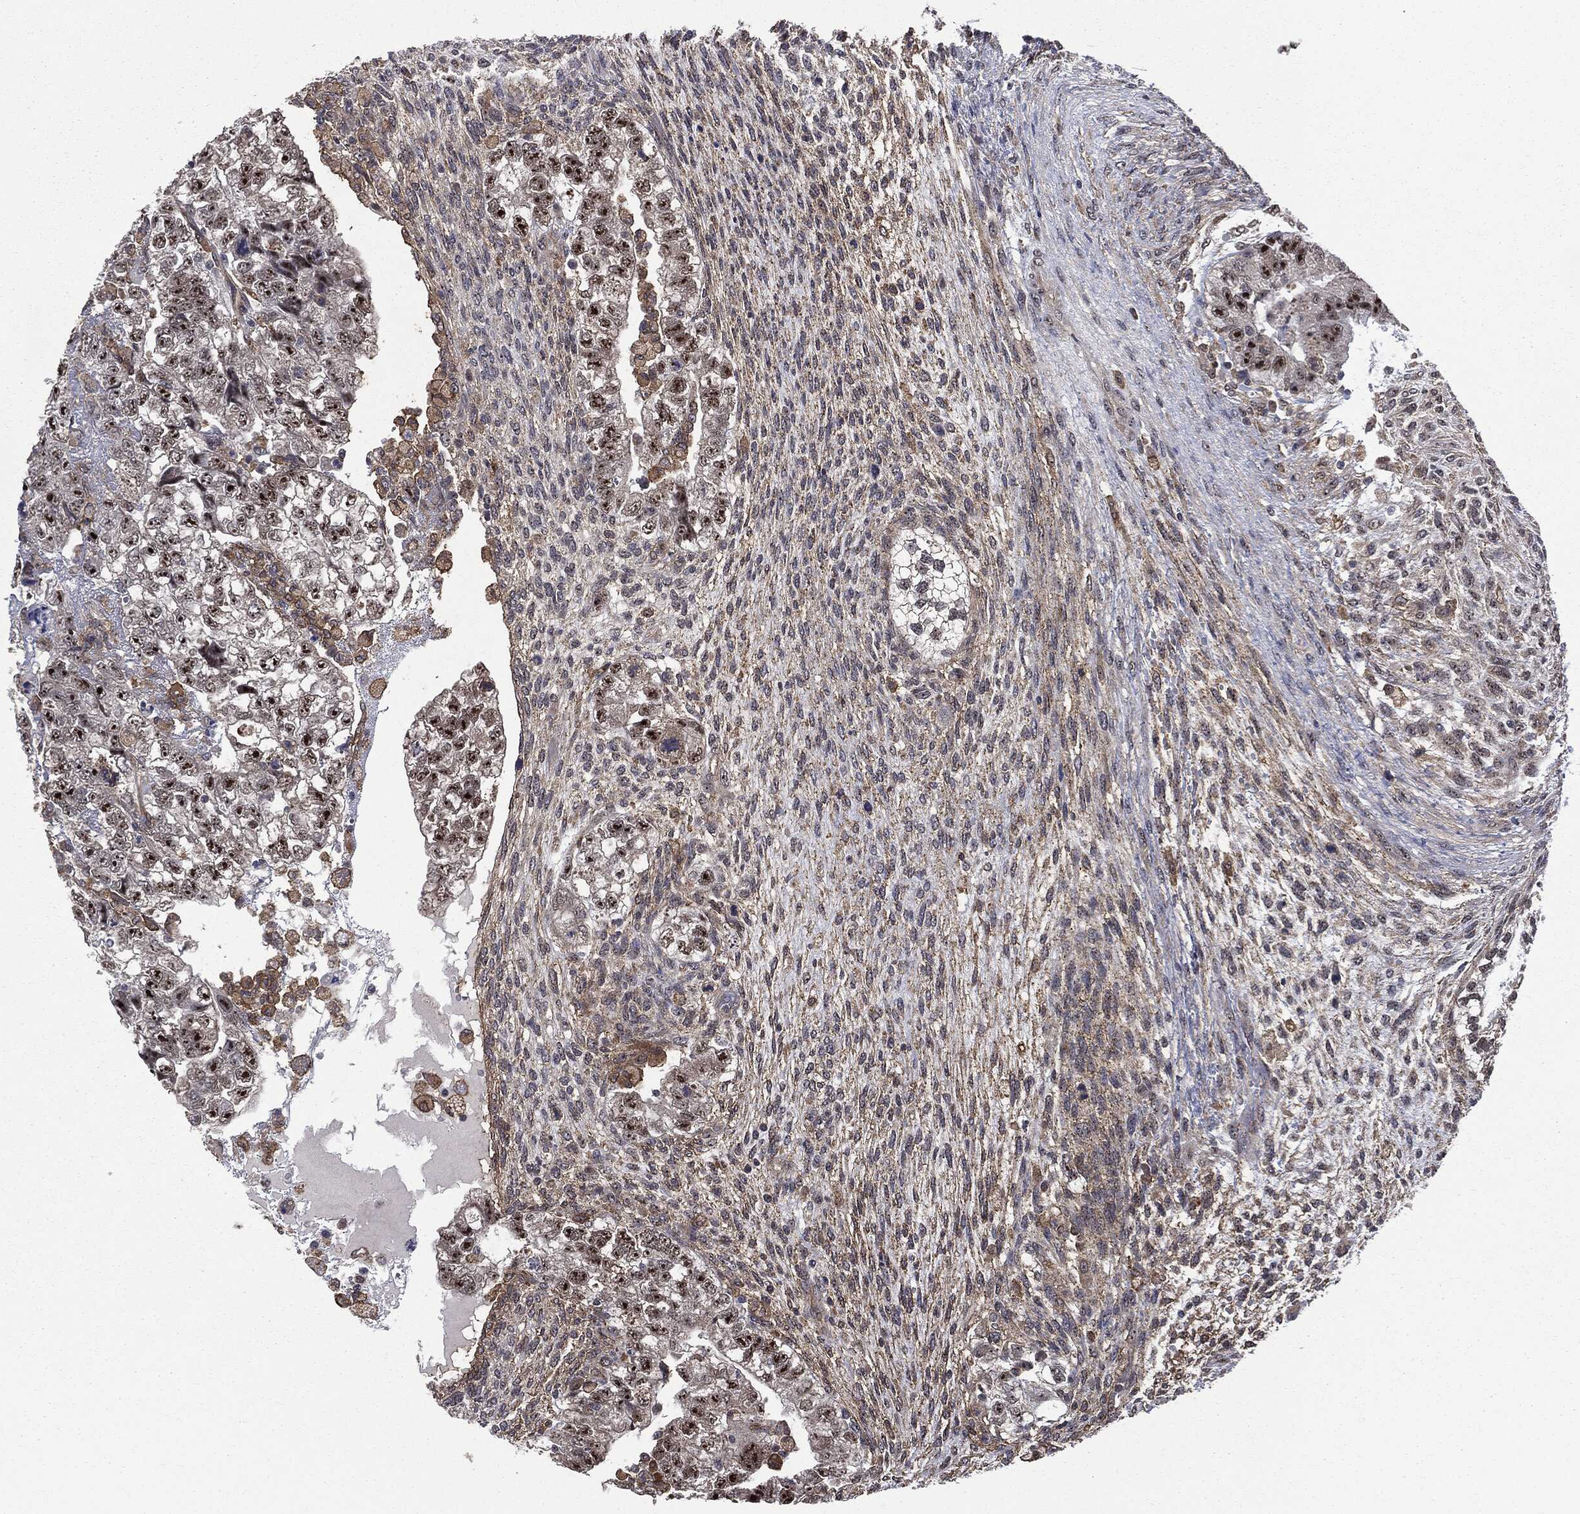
{"staining": {"intensity": "strong", "quantity": "25%-75%", "location": "nuclear"}, "tissue": "testis cancer", "cell_type": "Tumor cells", "image_type": "cancer", "snomed": [{"axis": "morphology", "description": "Normal tissue, NOS"}, {"axis": "morphology", "description": "Carcinoma, Embryonal, NOS"}, {"axis": "topography", "description": "Testis"}], "caption": "Strong nuclear positivity is present in about 25%-75% of tumor cells in testis embryonal carcinoma. The staining is performed using DAB brown chromogen to label protein expression. The nuclei are counter-stained blue using hematoxylin.", "gene": "TRMT1L", "patient": {"sex": "male", "age": 36}}